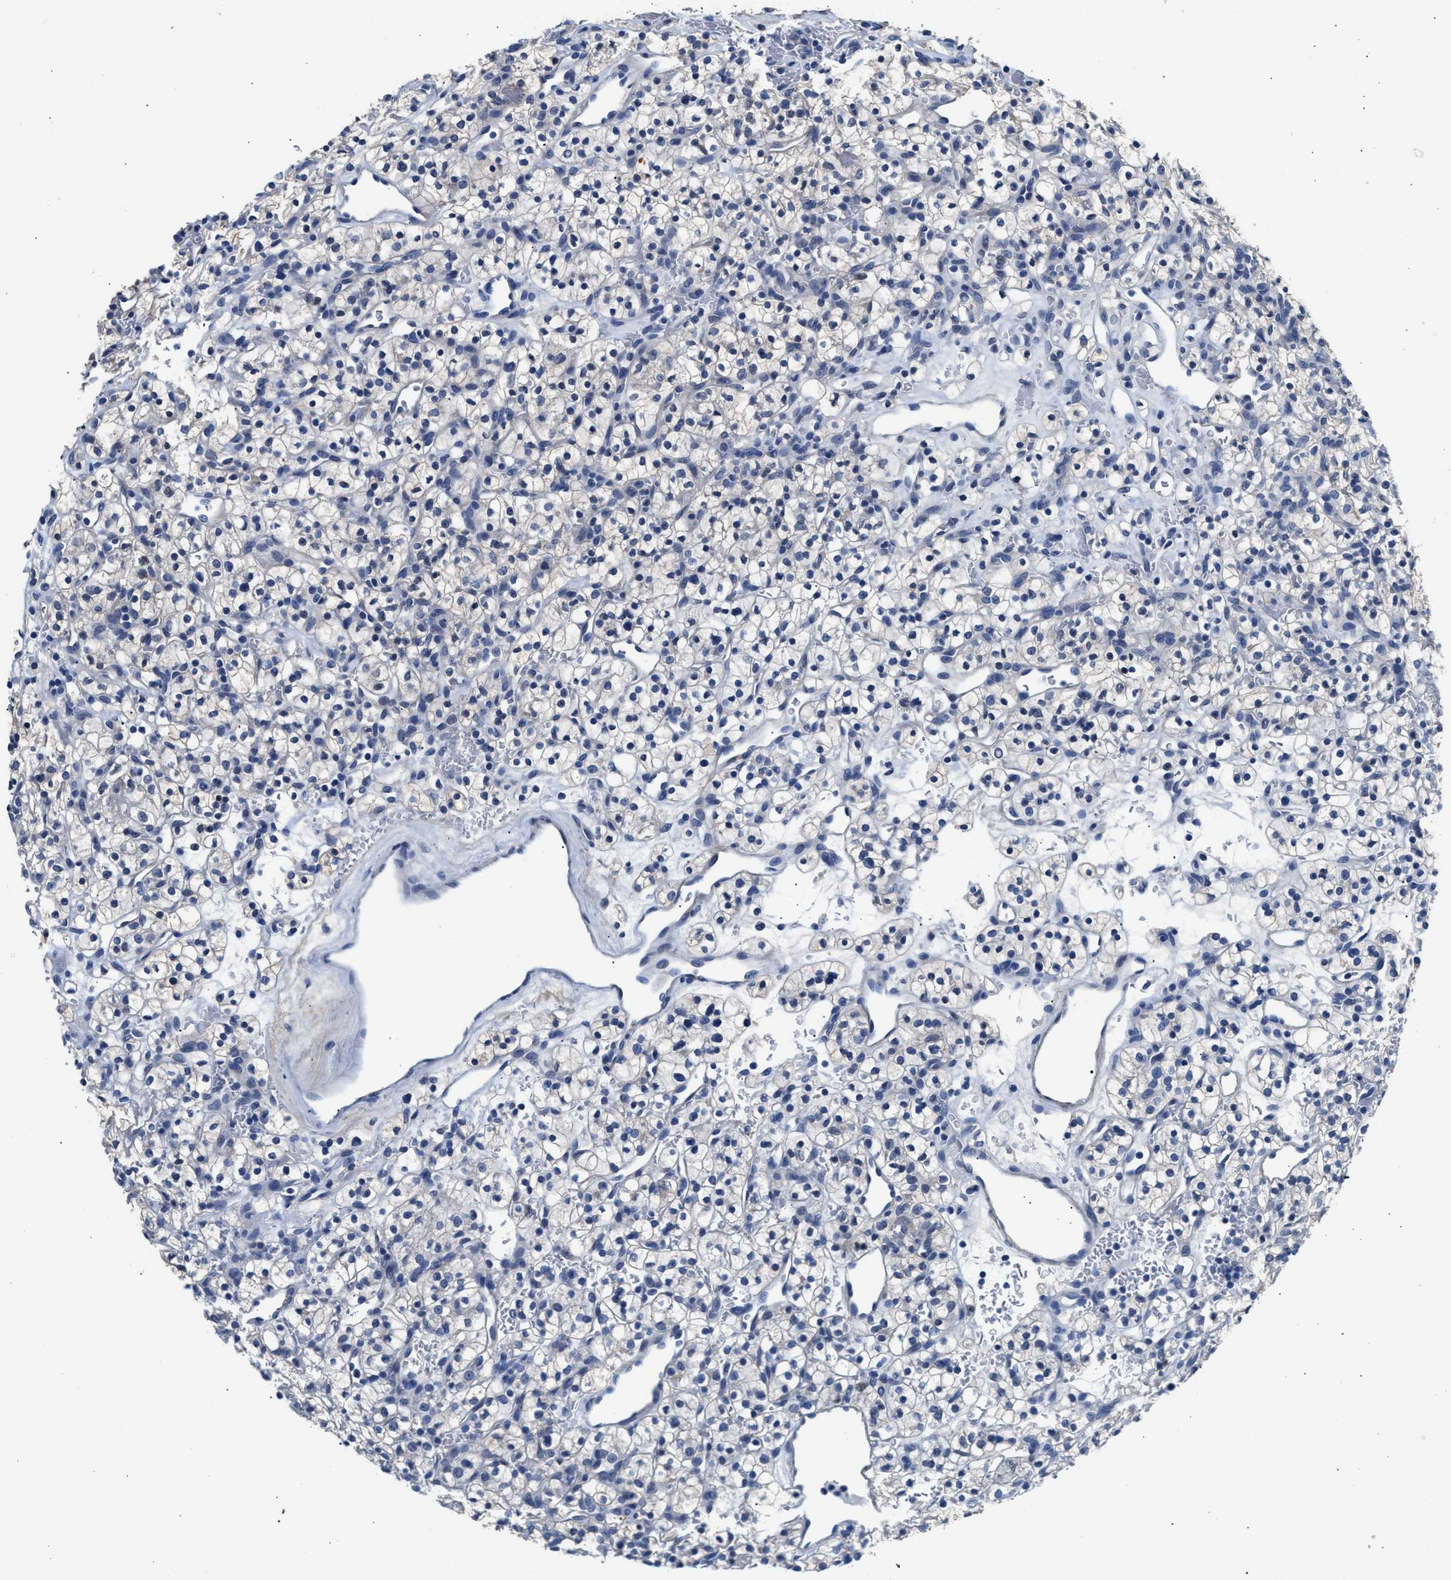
{"staining": {"intensity": "negative", "quantity": "none", "location": "none"}, "tissue": "renal cancer", "cell_type": "Tumor cells", "image_type": "cancer", "snomed": [{"axis": "morphology", "description": "Adenocarcinoma, NOS"}, {"axis": "topography", "description": "Kidney"}], "caption": "IHC of renal cancer shows no staining in tumor cells.", "gene": "MYH3", "patient": {"sex": "female", "age": 57}}